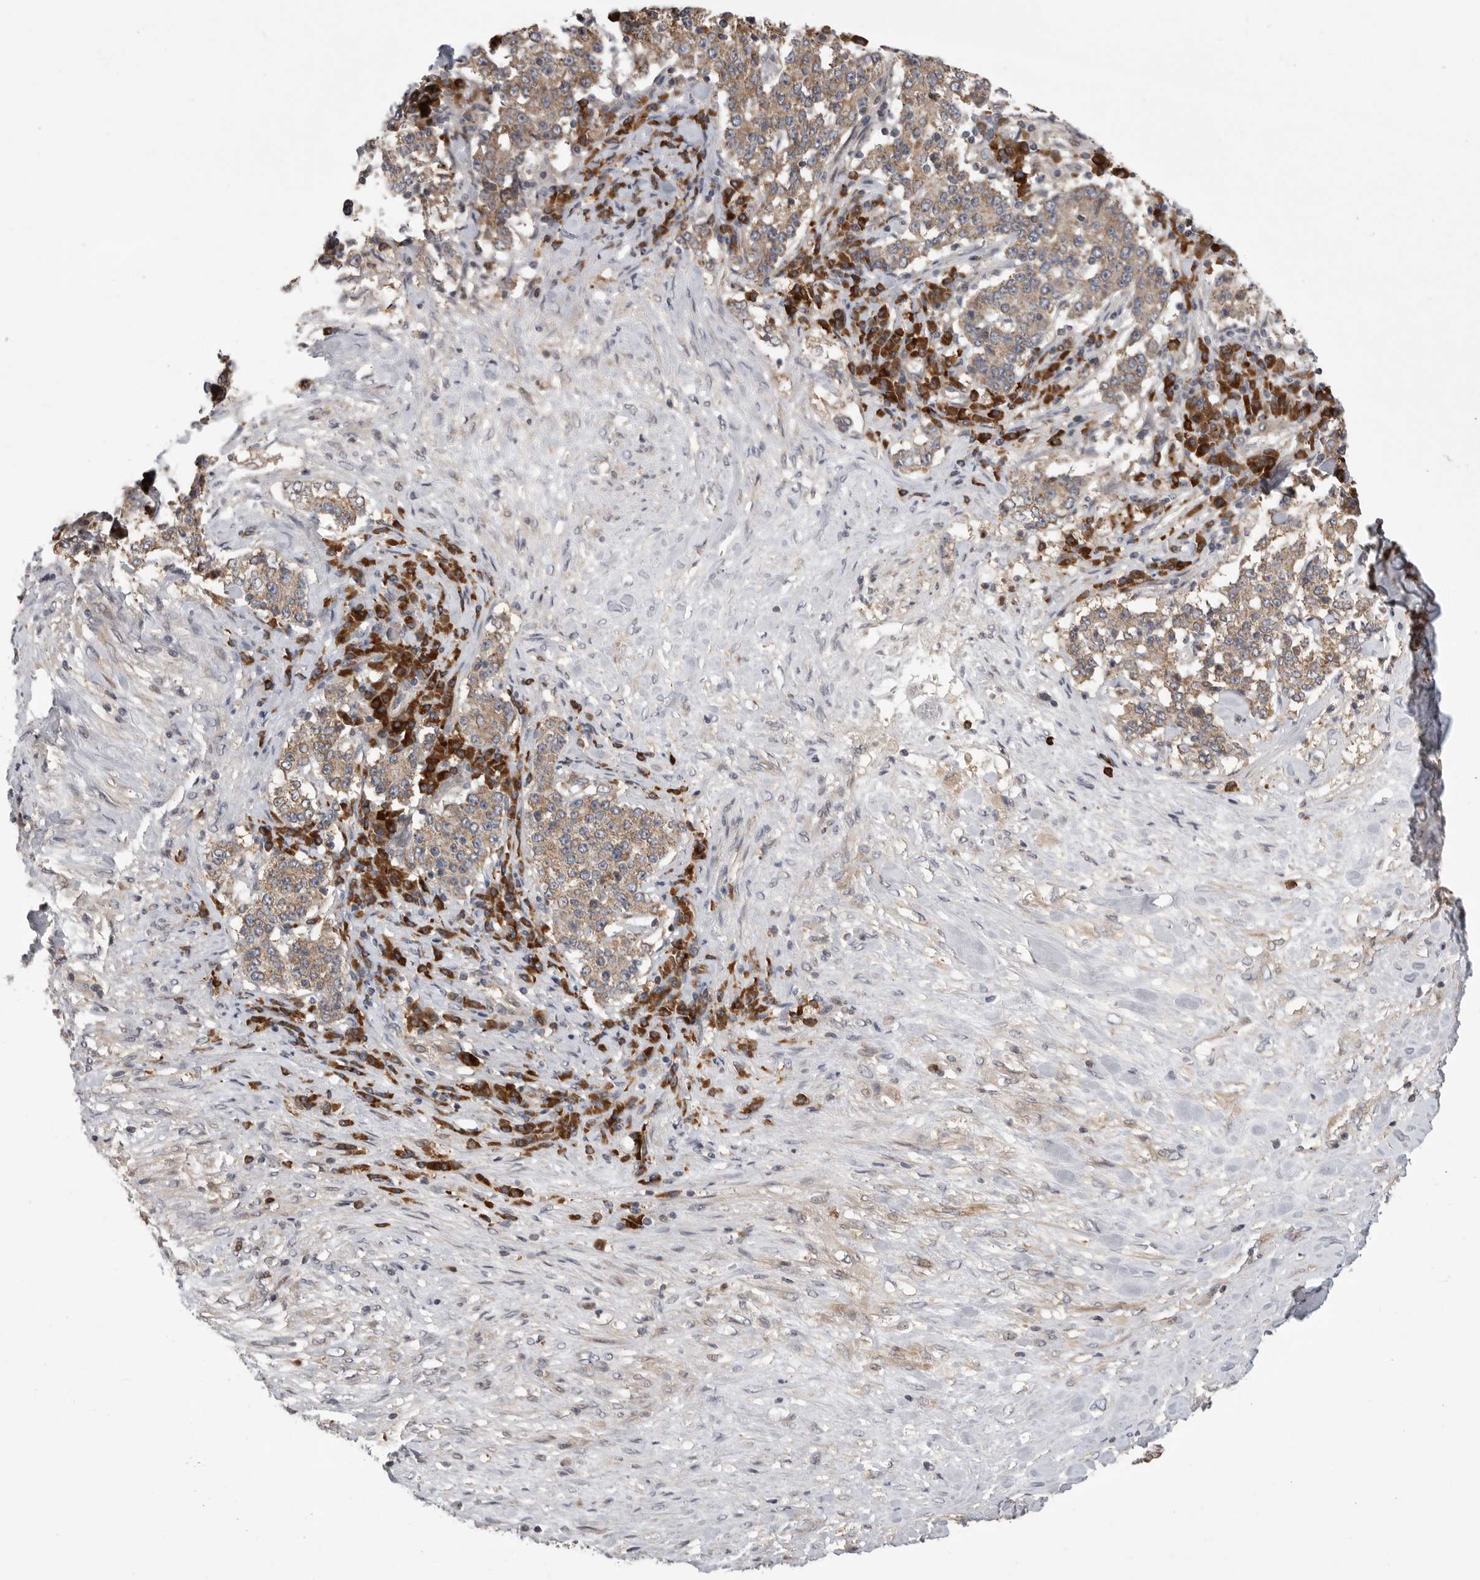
{"staining": {"intensity": "moderate", "quantity": ">75%", "location": "cytoplasmic/membranous"}, "tissue": "stomach cancer", "cell_type": "Tumor cells", "image_type": "cancer", "snomed": [{"axis": "morphology", "description": "Adenocarcinoma, NOS"}, {"axis": "topography", "description": "Stomach"}], "caption": "Protein staining demonstrates moderate cytoplasmic/membranous expression in approximately >75% of tumor cells in stomach cancer (adenocarcinoma).", "gene": "OXR1", "patient": {"sex": "male", "age": 59}}